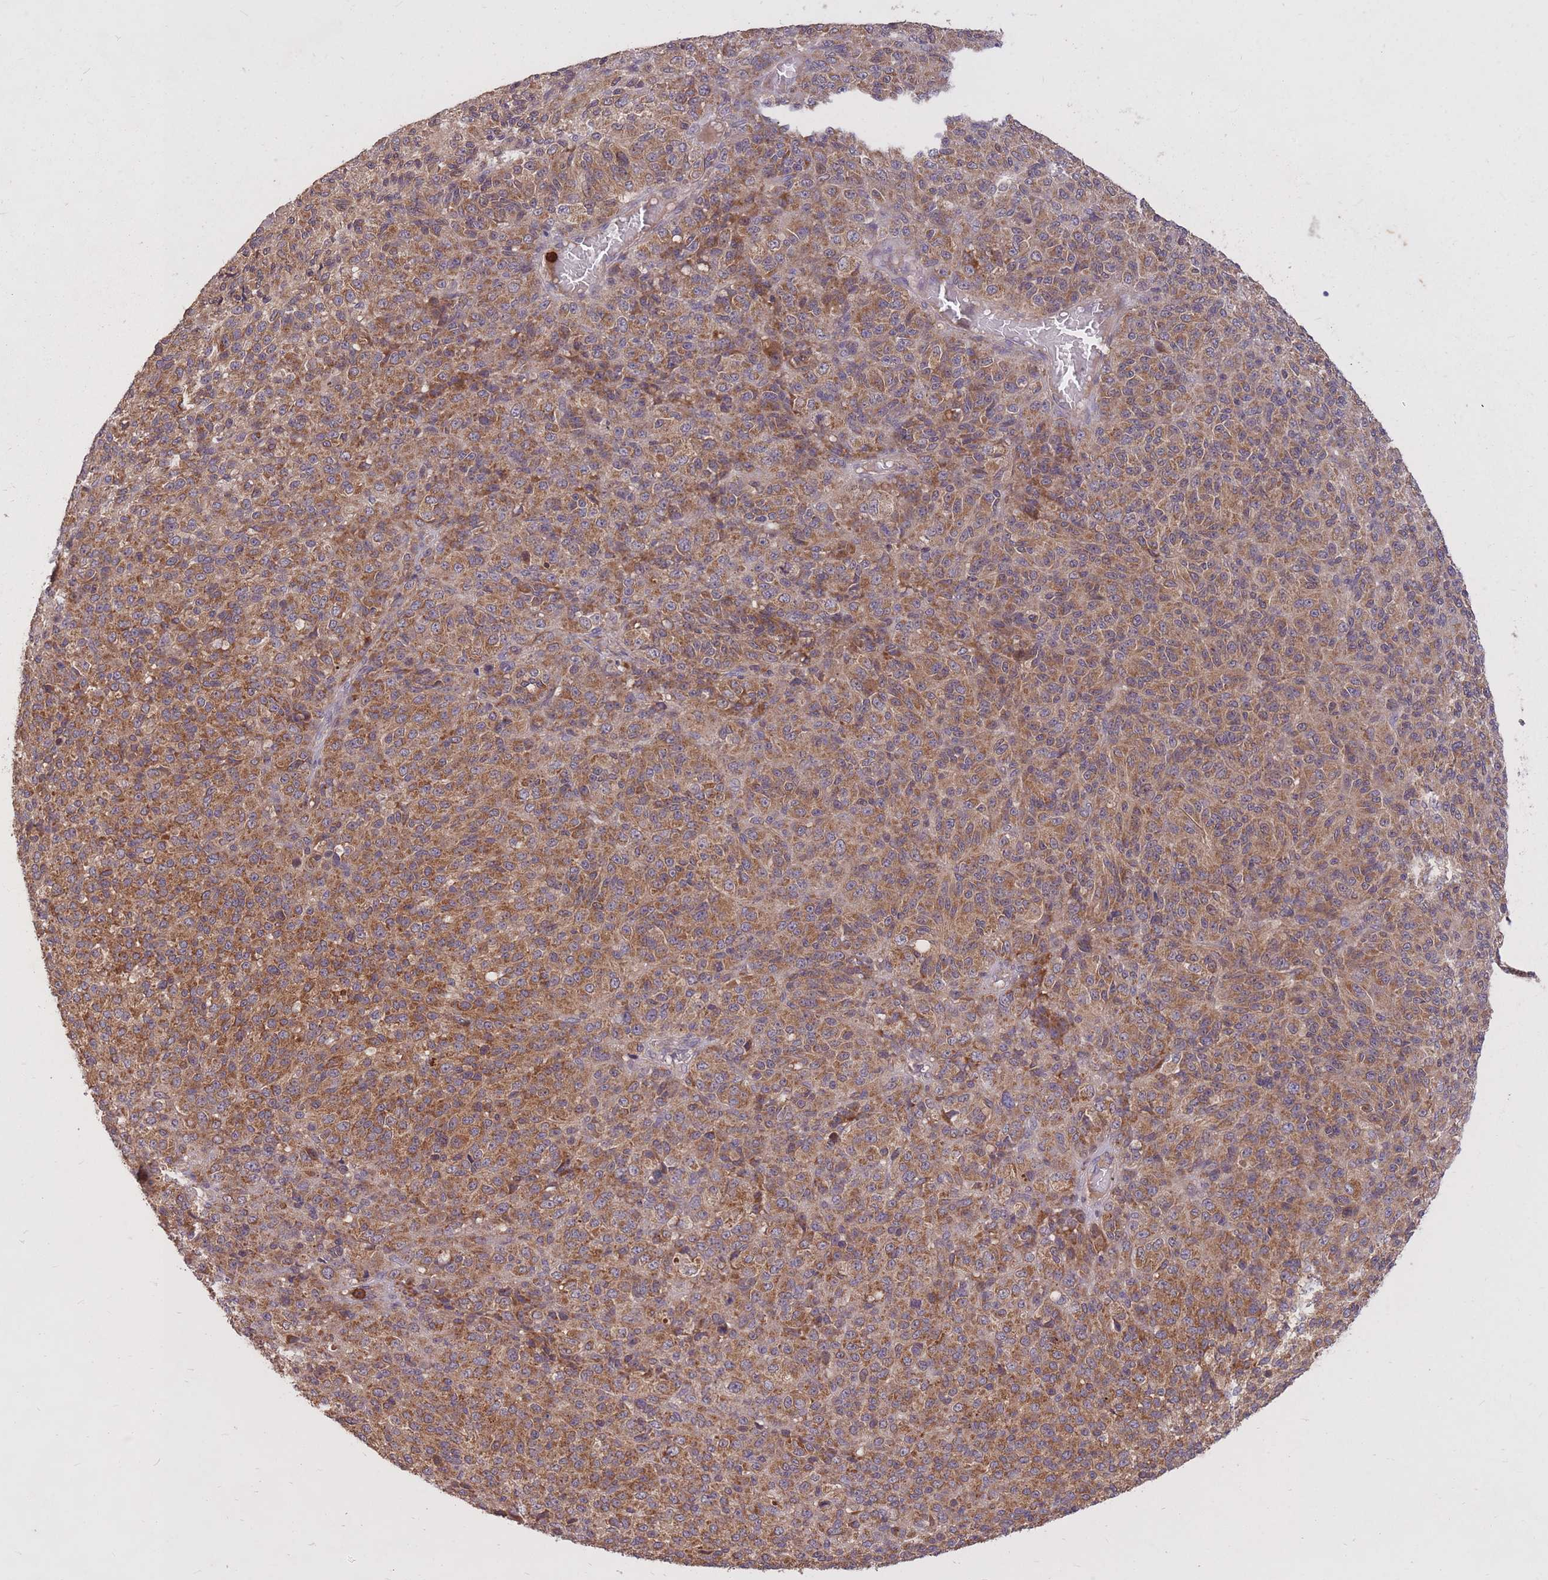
{"staining": {"intensity": "moderate", "quantity": ">75%", "location": "cytoplasmic/membranous"}, "tissue": "melanoma", "cell_type": "Tumor cells", "image_type": "cancer", "snomed": [{"axis": "morphology", "description": "Malignant melanoma, Metastatic site"}, {"axis": "topography", "description": "Brain"}], "caption": "Tumor cells display moderate cytoplasmic/membranous staining in approximately >75% of cells in melanoma. The staining was performed using DAB, with brown indicating positive protein expression. Nuclei are stained blue with hematoxylin.", "gene": "IGF2BP2", "patient": {"sex": "female", "age": 56}}